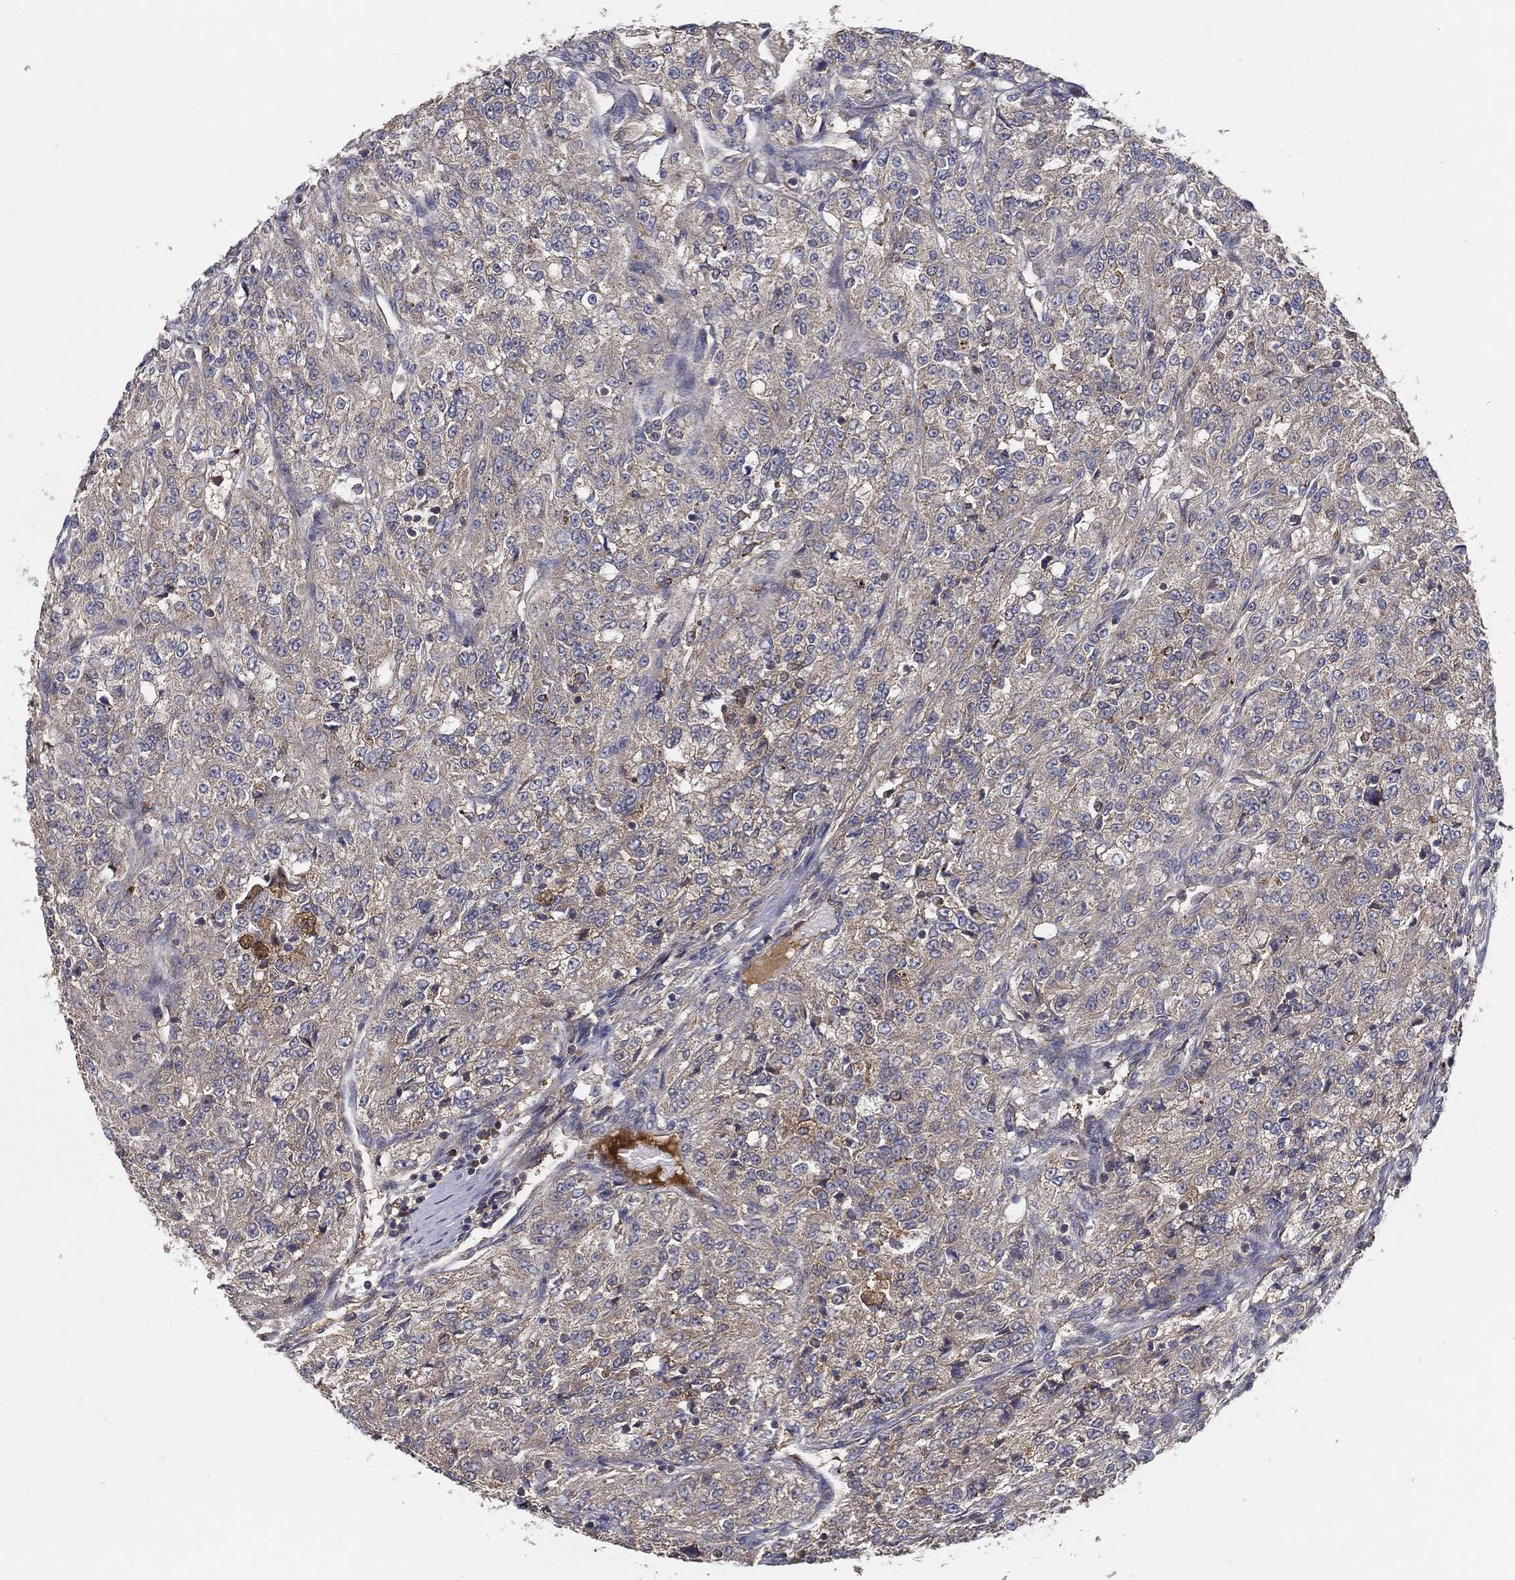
{"staining": {"intensity": "weak", "quantity": "<25%", "location": "cytoplasmic/membranous"}, "tissue": "renal cancer", "cell_type": "Tumor cells", "image_type": "cancer", "snomed": [{"axis": "morphology", "description": "Adenocarcinoma, NOS"}, {"axis": "topography", "description": "Kidney"}], "caption": "Renal adenocarcinoma was stained to show a protein in brown. There is no significant staining in tumor cells.", "gene": "MT-ND1", "patient": {"sex": "female", "age": 63}}